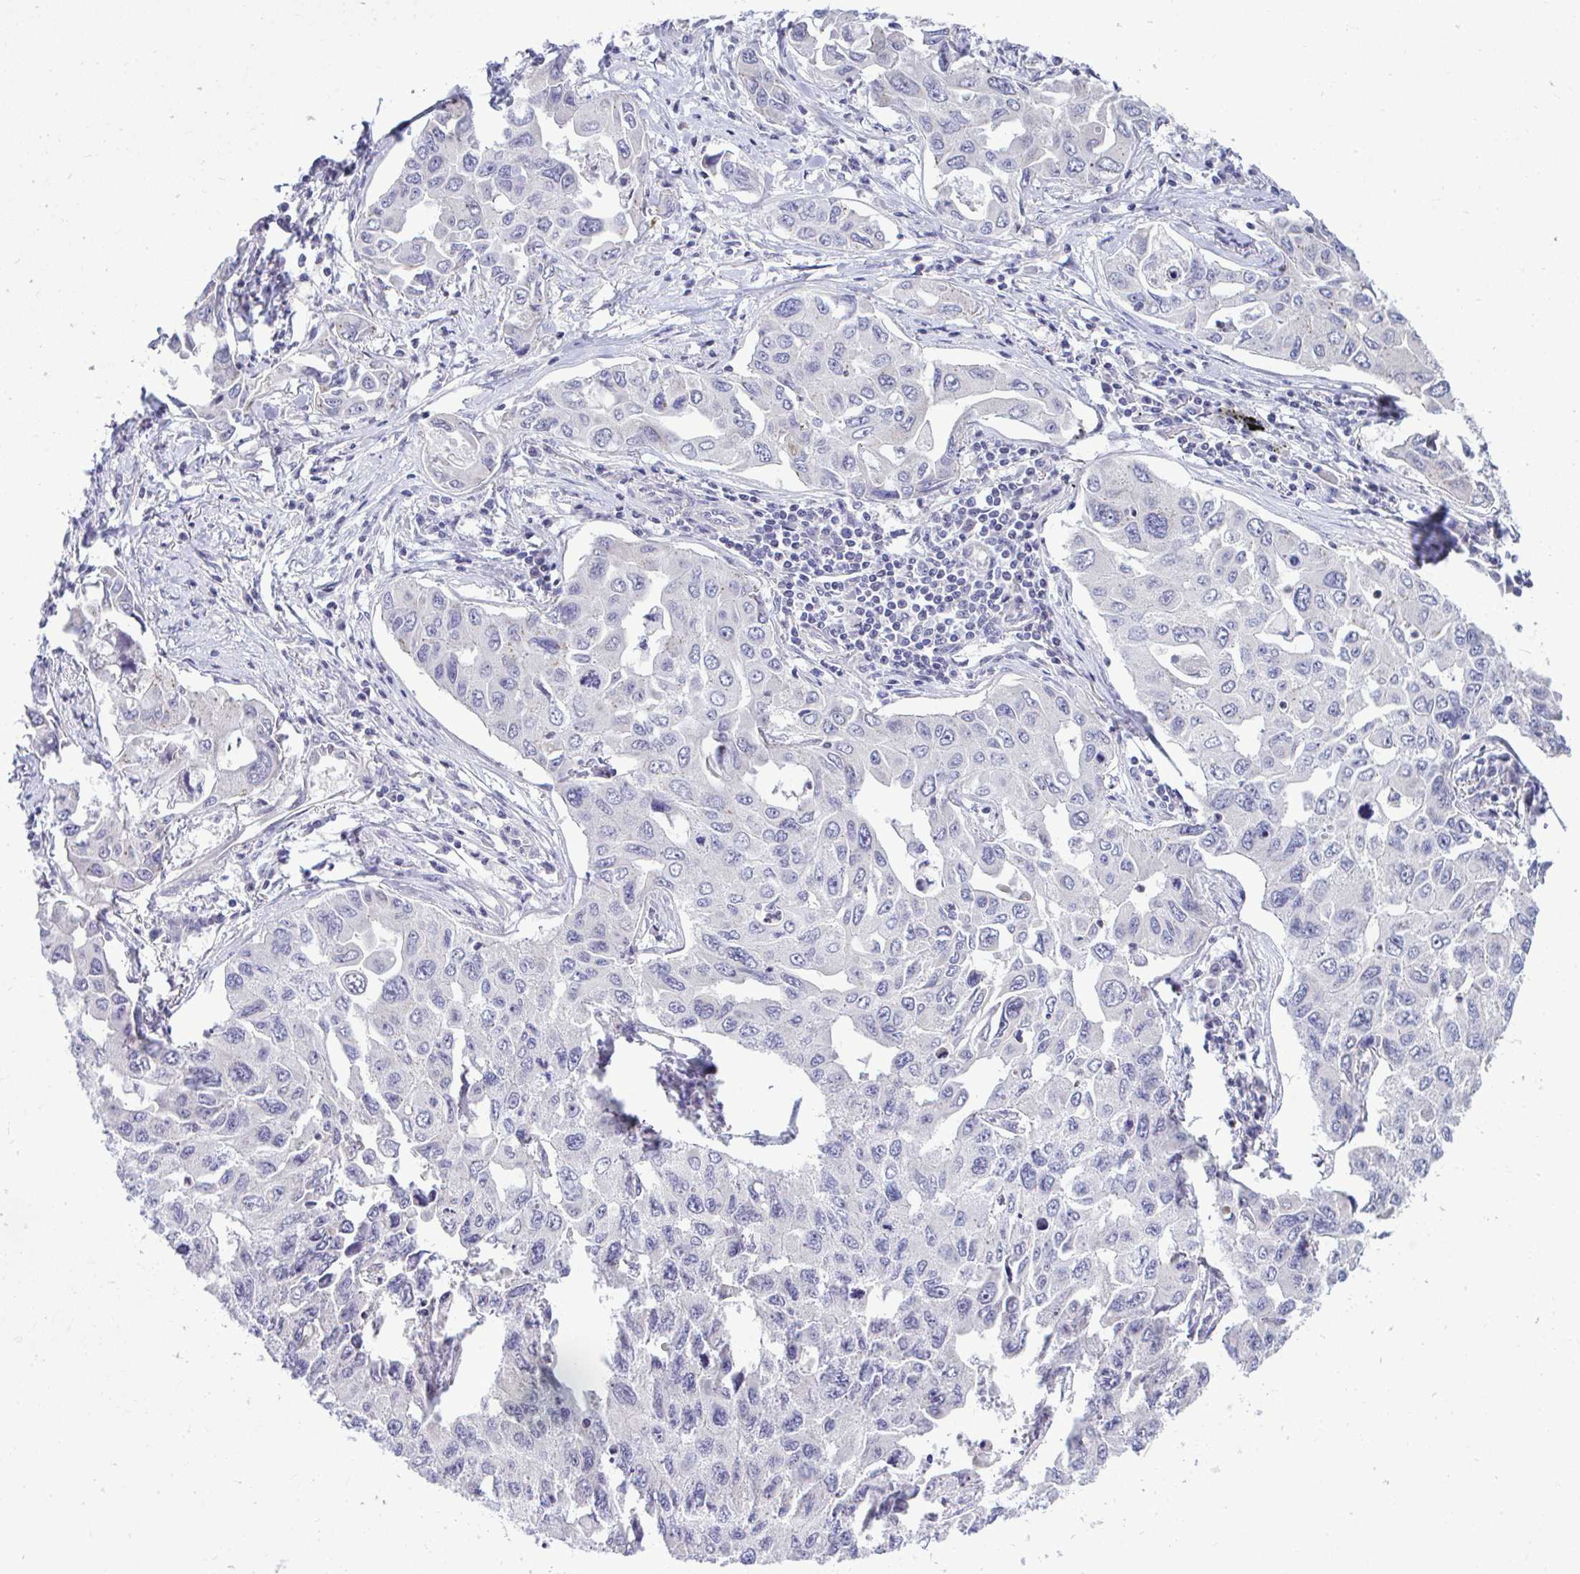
{"staining": {"intensity": "negative", "quantity": "none", "location": "none"}, "tissue": "lung cancer", "cell_type": "Tumor cells", "image_type": "cancer", "snomed": [{"axis": "morphology", "description": "Adenocarcinoma, NOS"}, {"axis": "topography", "description": "Lung"}], "caption": "Protein analysis of lung cancer displays no significant staining in tumor cells. Brightfield microscopy of immunohistochemistry (IHC) stained with DAB (brown) and hematoxylin (blue), captured at high magnification.", "gene": "PIGK", "patient": {"sex": "male", "age": 64}}